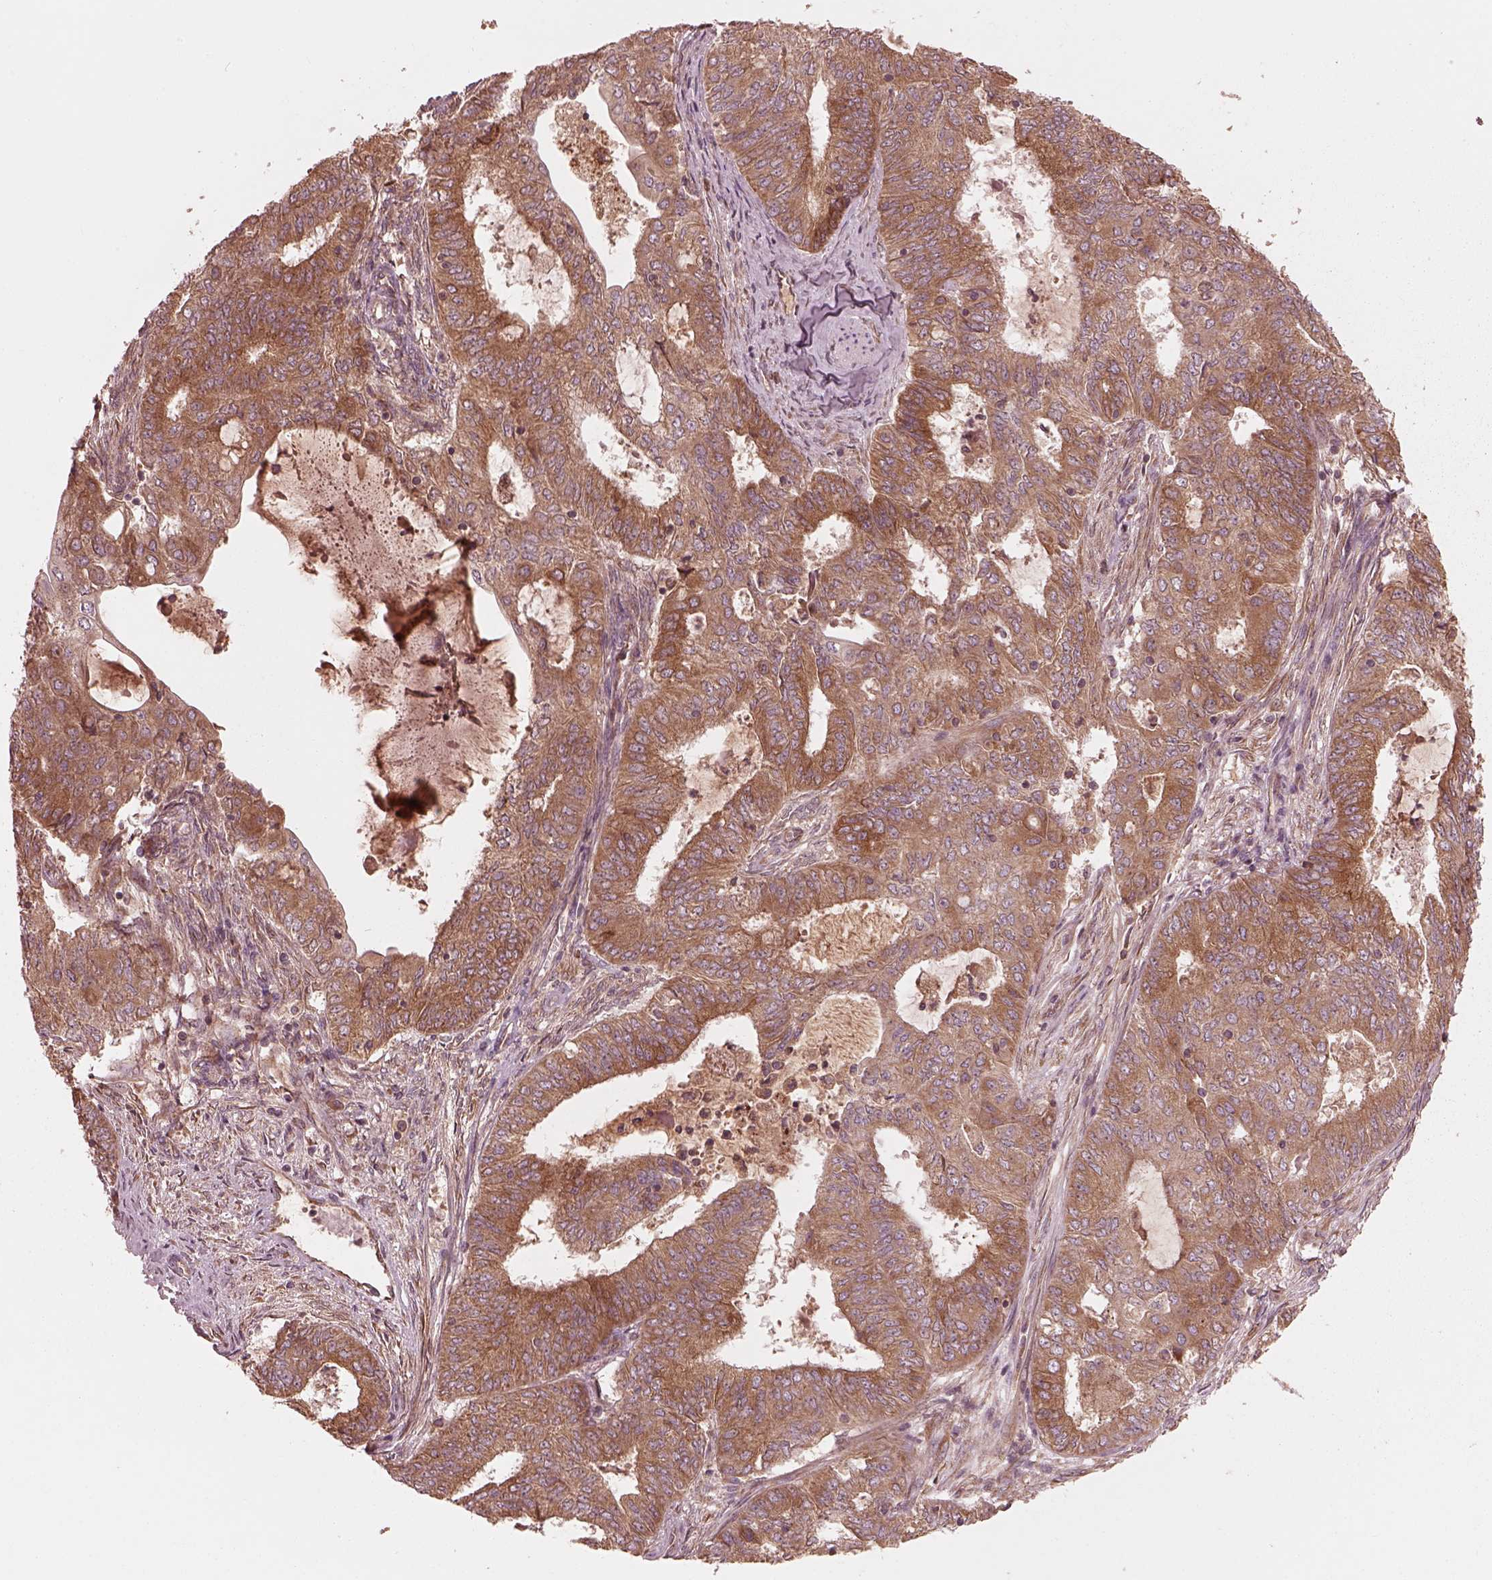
{"staining": {"intensity": "moderate", "quantity": ">75%", "location": "cytoplasmic/membranous"}, "tissue": "endometrial cancer", "cell_type": "Tumor cells", "image_type": "cancer", "snomed": [{"axis": "morphology", "description": "Adenocarcinoma, NOS"}, {"axis": "topography", "description": "Endometrium"}], "caption": "Endometrial cancer (adenocarcinoma) was stained to show a protein in brown. There is medium levels of moderate cytoplasmic/membranous positivity in about >75% of tumor cells.", "gene": "PIK3R2", "patient": {"sex": "female", "age": 62}}